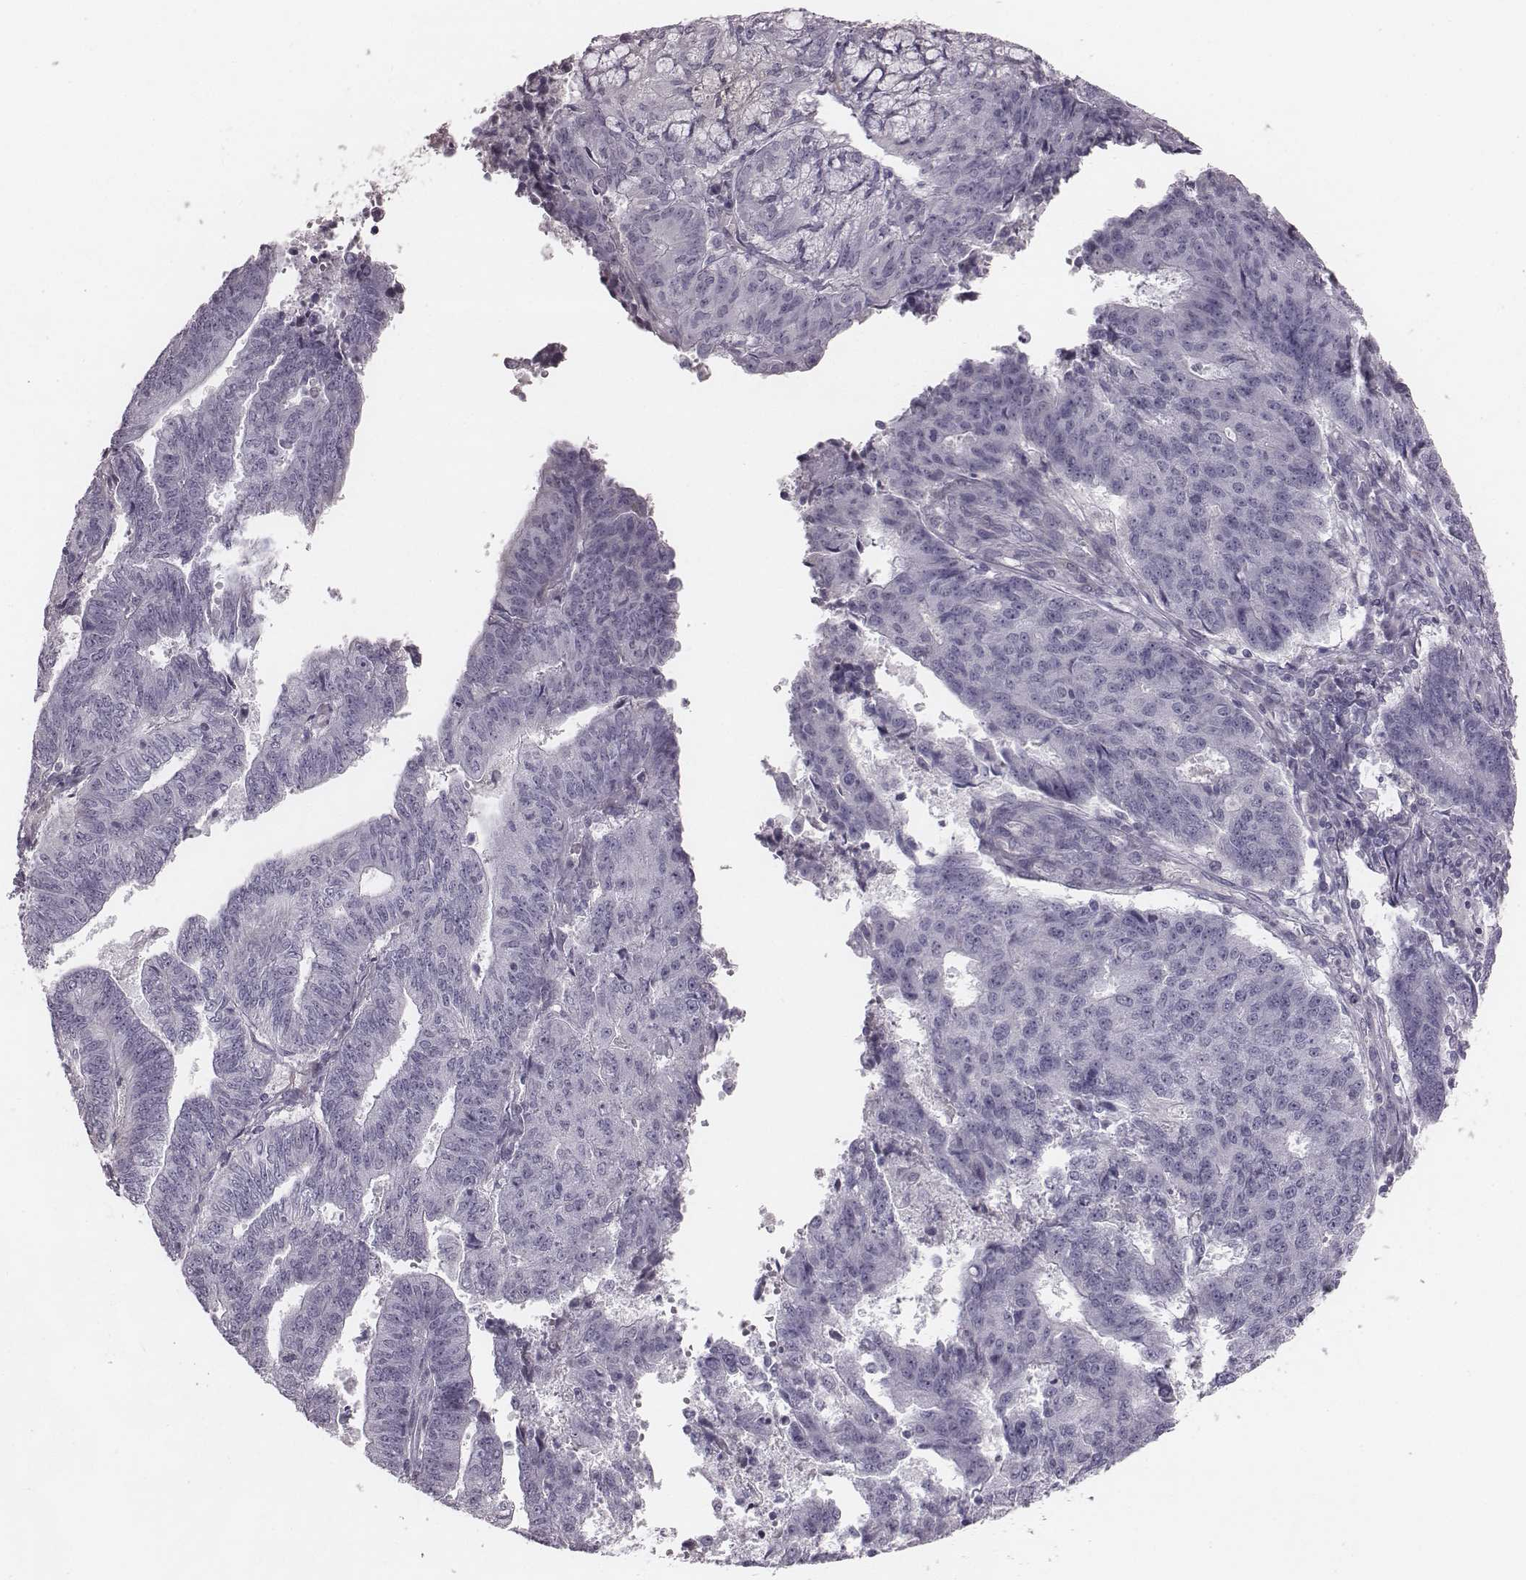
{"staining": {"intensity": "negative", "quantity": "none", "location": "none"}, "tissue": "endometrial cancer", "cell_type": "Tumor cells", "image_type": "cancer", "snomed": [{"axis": "morphology", "description": "Adenocarcinoma, NOS"}, {"axis": "topography", "description": "Endometrium"}], "caption": "Endometrial cancer (adenocarcinoma) stained for a protein using immunohistochemistry reveals no positivity tumor cells.", "gene": "PDE8B", "patient": {"sex": "female", "age": 82}}